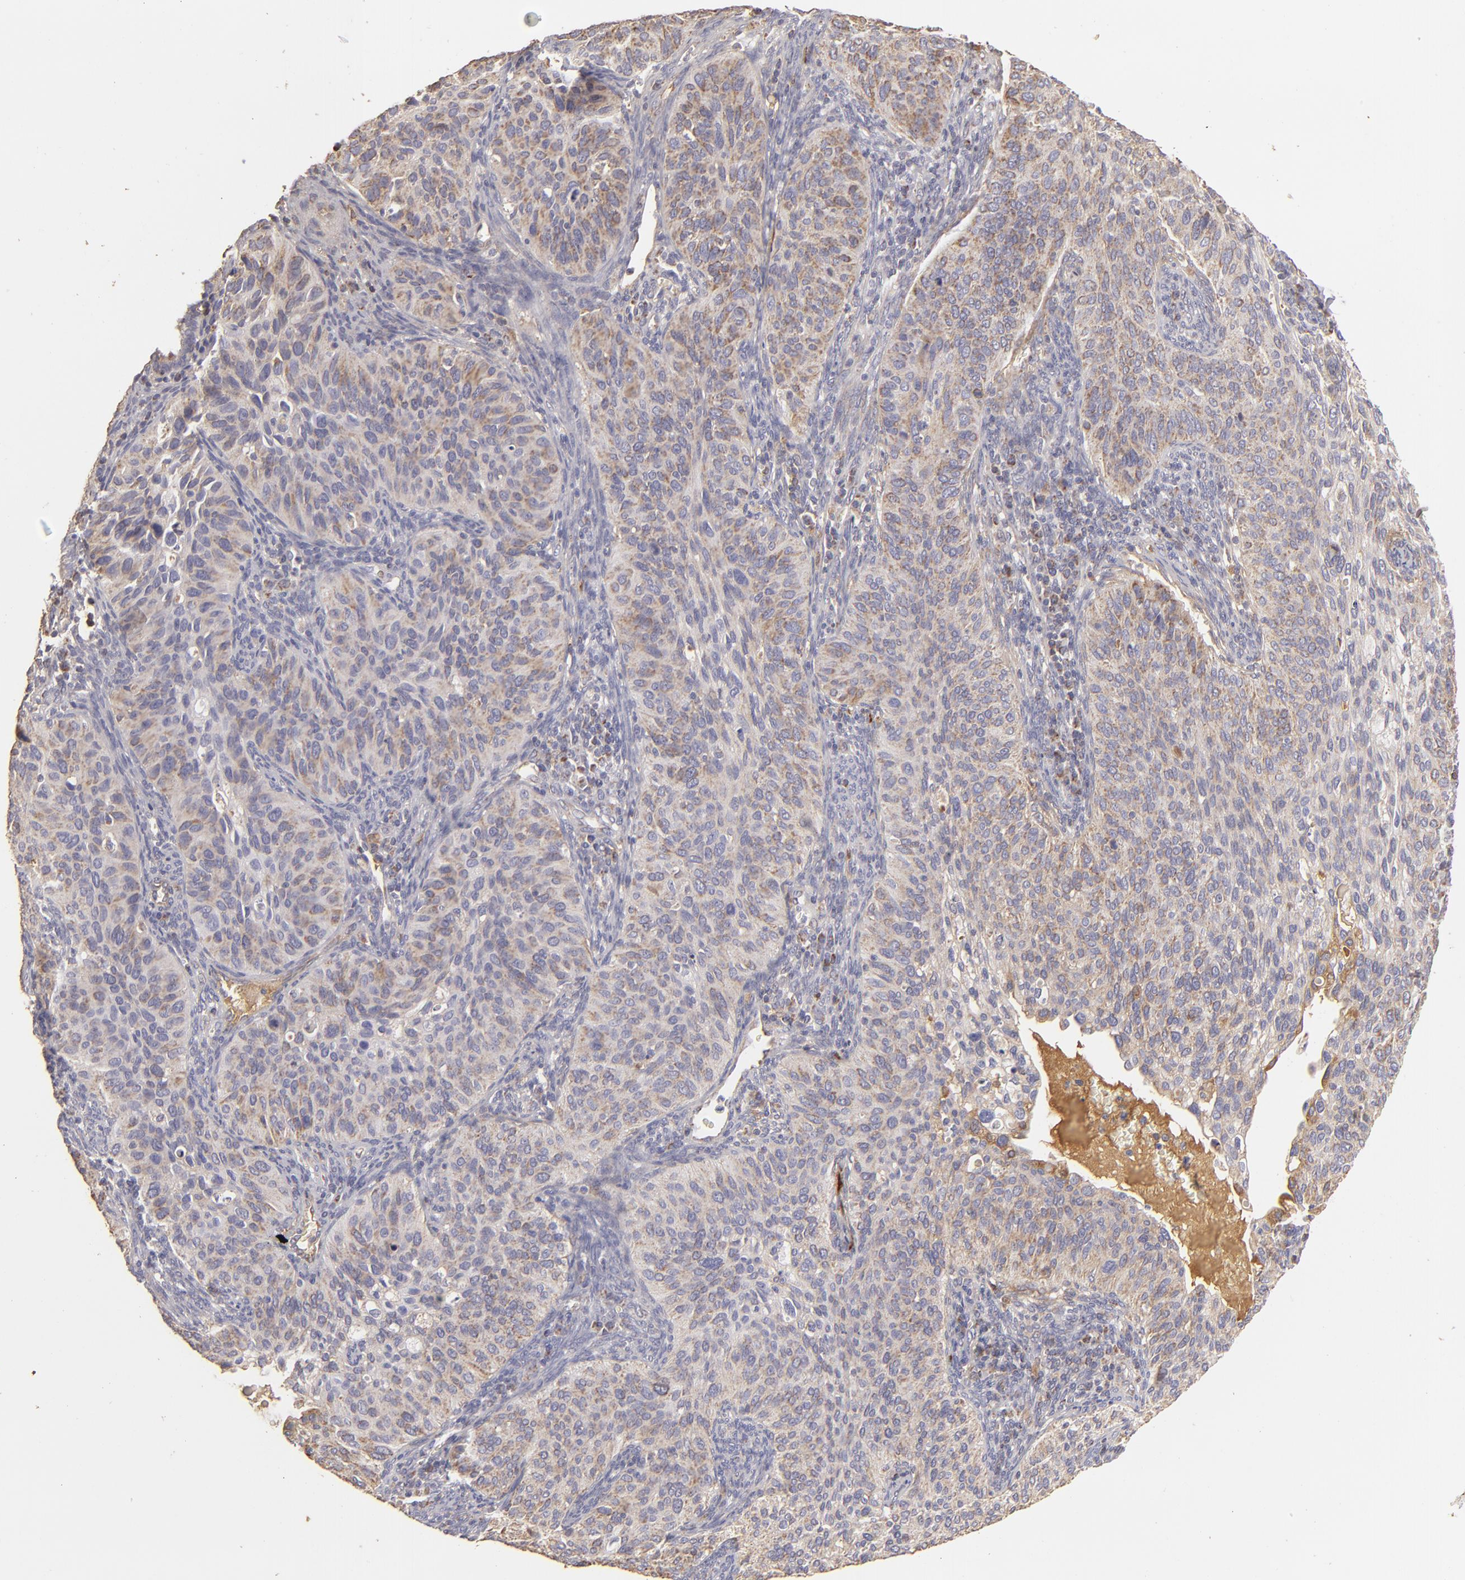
{"staining": {"intensity": "weak", "quantity": ">75%", "location": "cytoplasmic/membranous"}, "tissue": "cervical cancer", "cell_type": "Tumor cells", "image_type": "cancer", "snomed": [{"axis": "morphology", "description": "Adenocarcinoma, NOS"}, {"axis": "topography", "description": "Cervix"}], "caption": "IHC micrograph of neoplastic tissue: cervical cancer stained using IHC shows low levels of weak protein expression localized specifically in the cytoplasmic/membranous of tumor cells, appearing as a cytoplasmic/membranous brown color.", "gene": "CFB", "patient": {"sex": "female", "age": 29}}